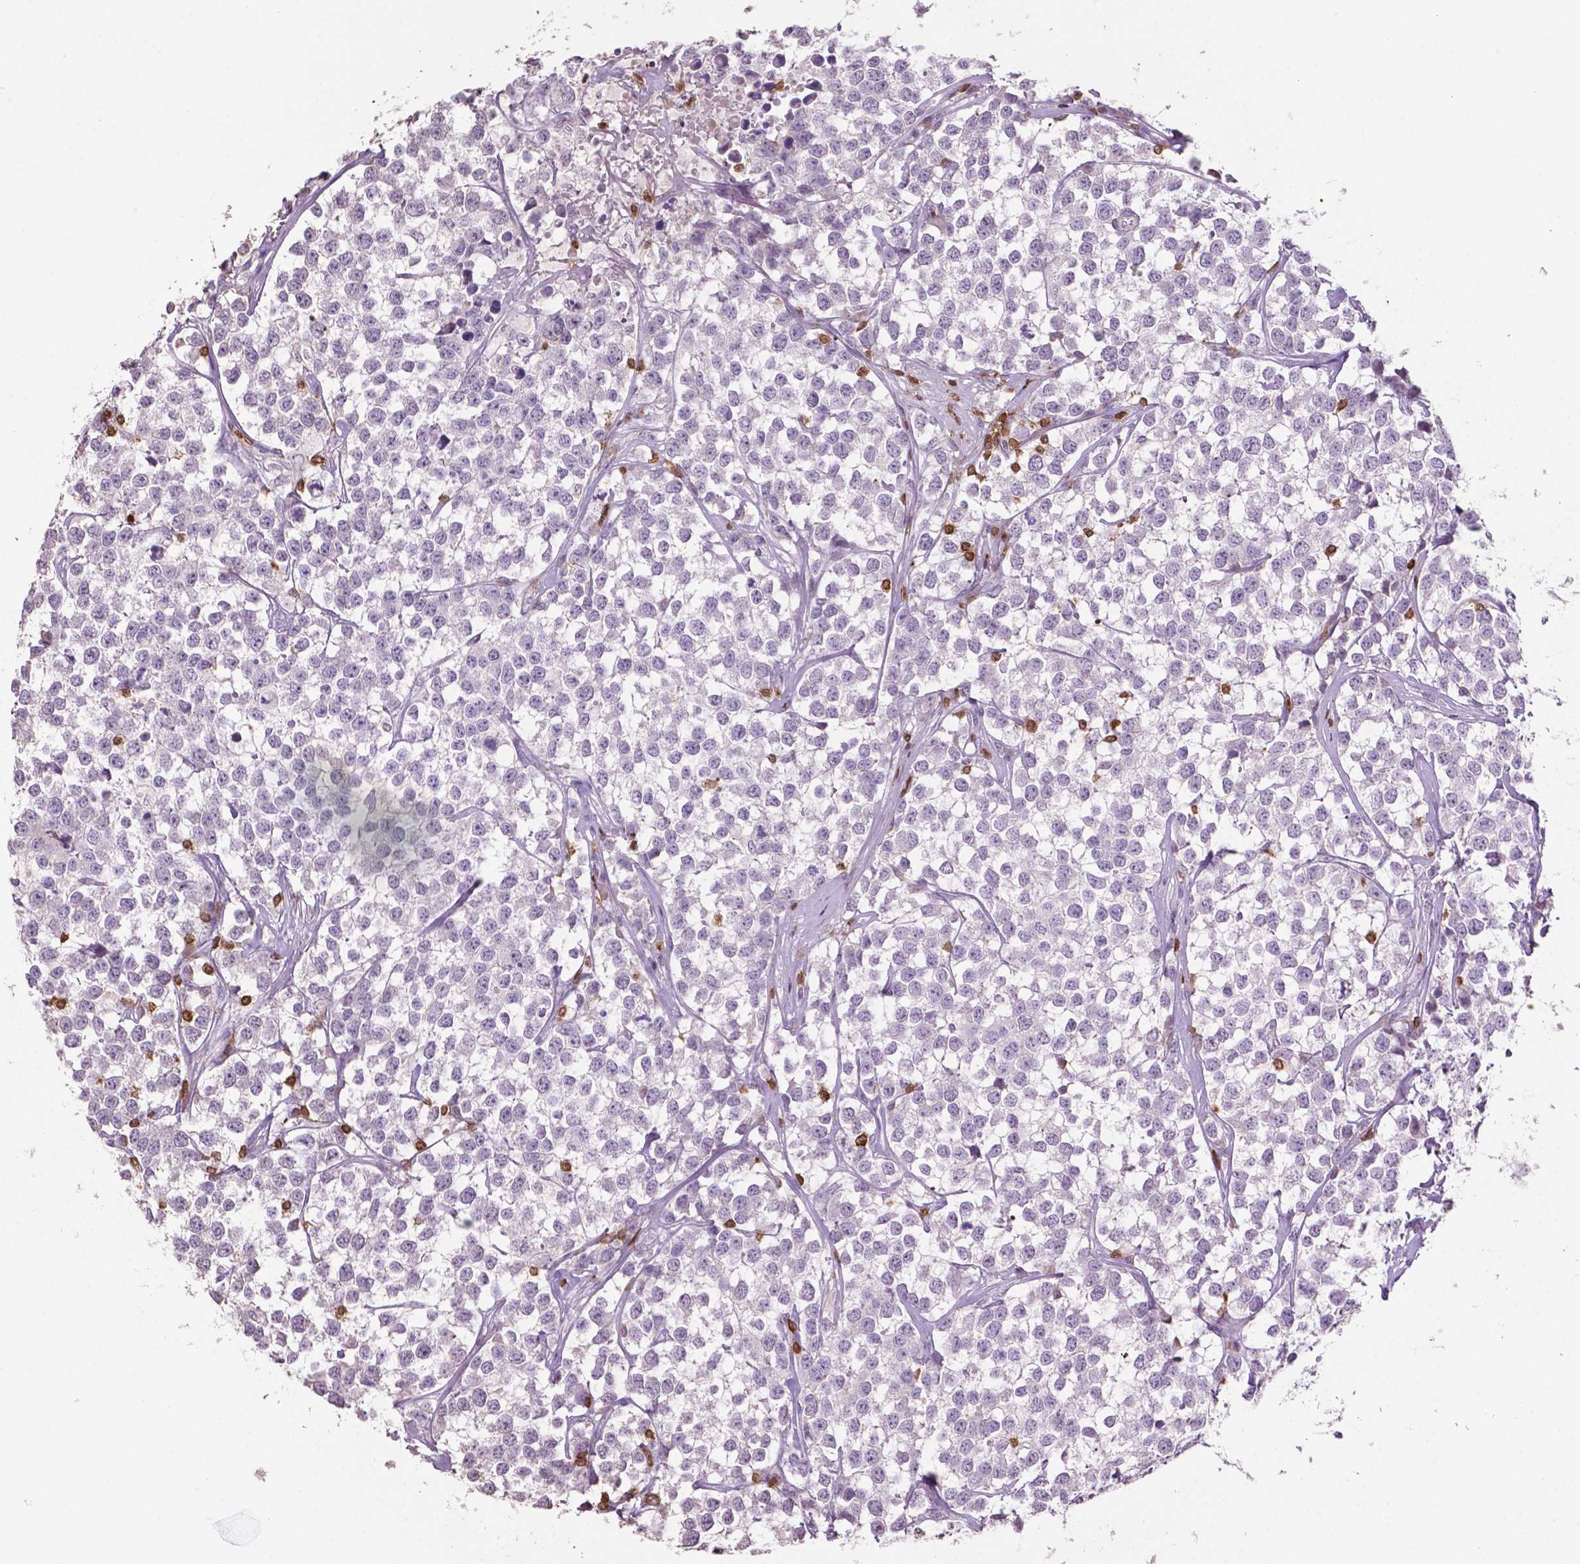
{"staining": {"intensity": "negative", "quantity": "none", "location": "none"}, "tissue": "testis cancer", "cell_type": "Tumor cells", "image_type": "cancer", "snomed": [{"axis": "morphology", "description": "Seminoma, NOS"}, {"axis": "topography", "description": "Testis"}], "caption": "The histopathology image displays no significant expression in tumor cells of testis seminoma.", "gene": "TBC1D10C", "patient": {"sex": "male", "age": 59}}